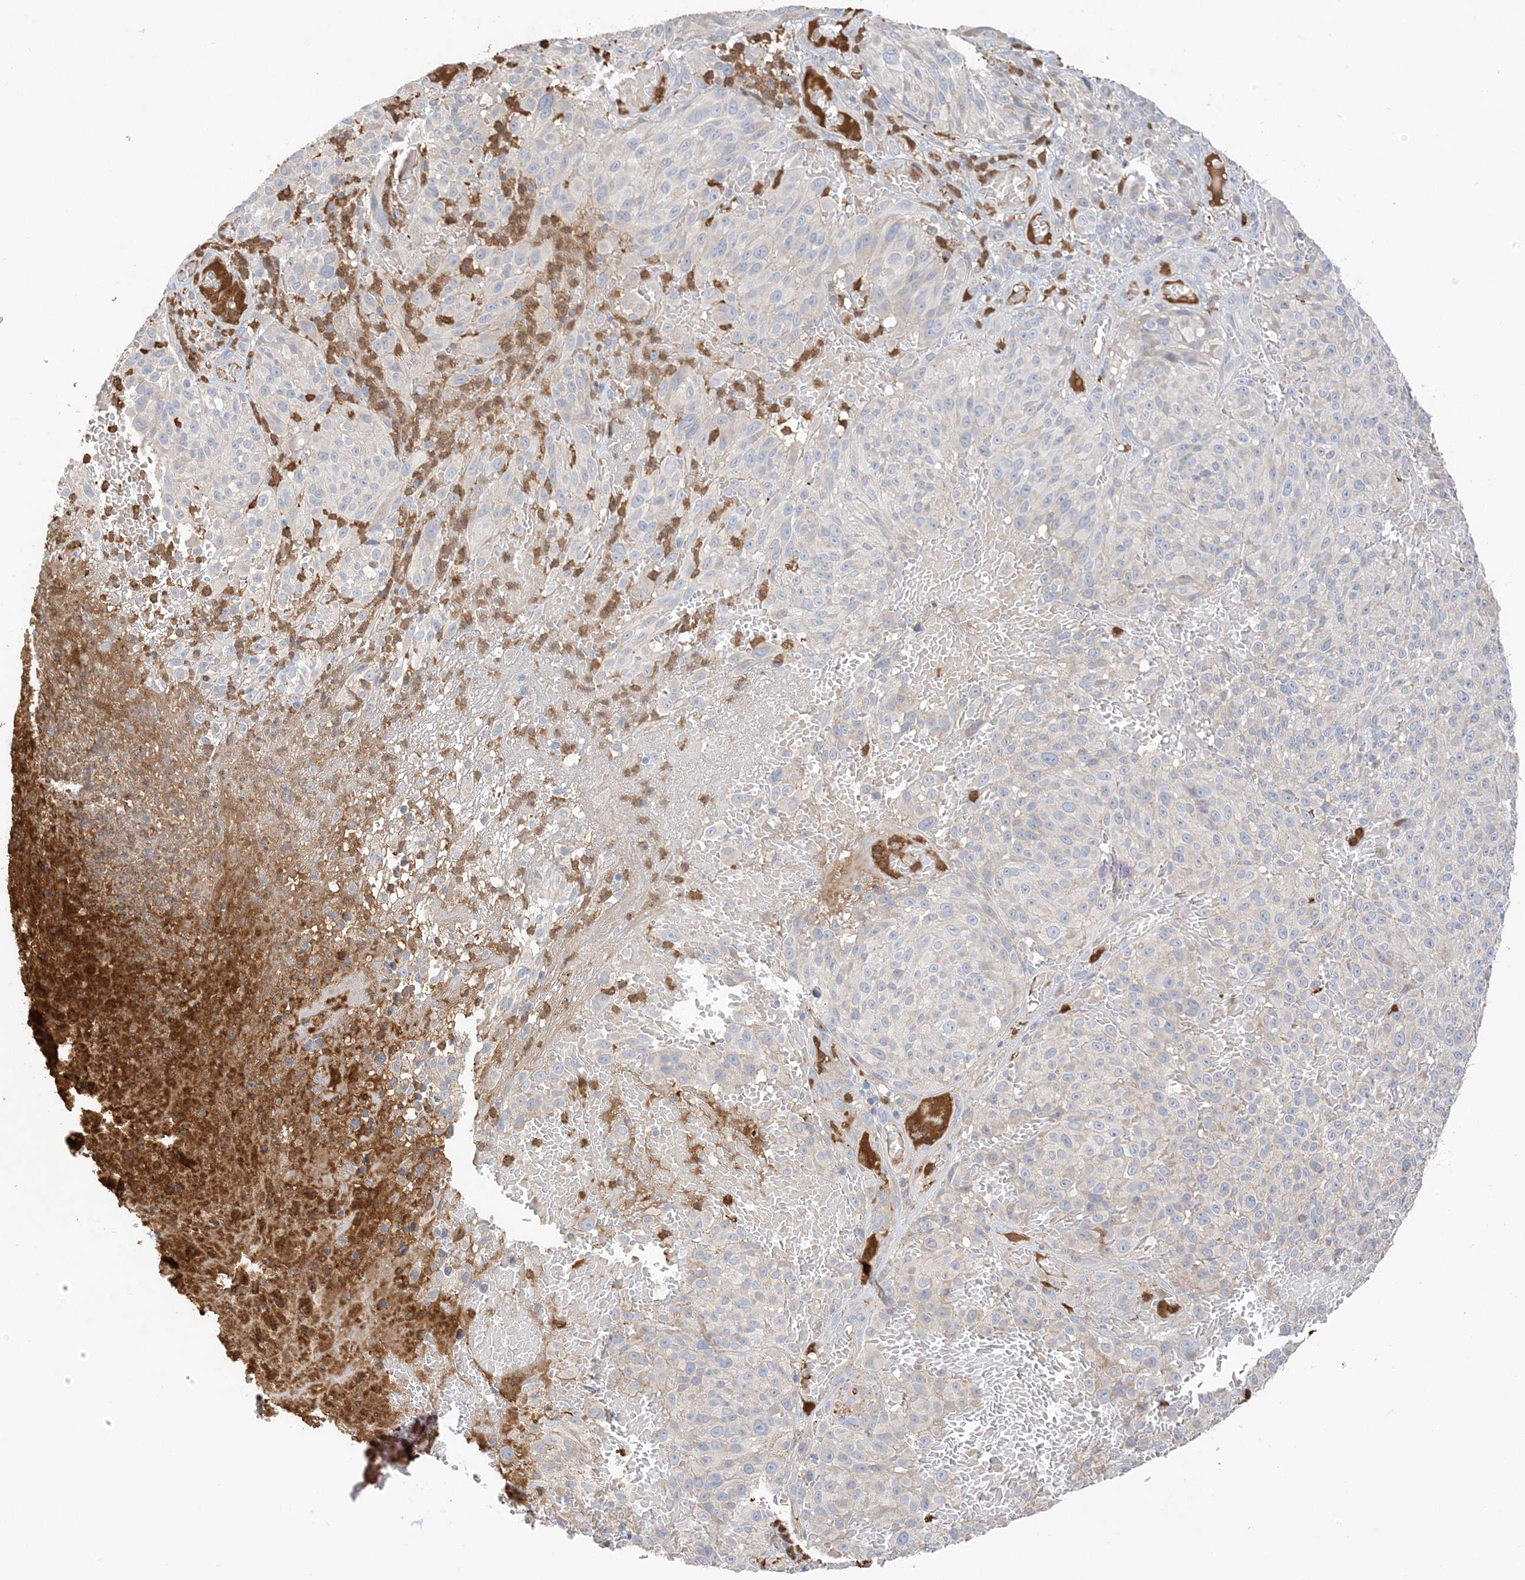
{"staining": {"intensity": "negative", "quantity": "none", "location": "none"}, "tissue": "melanoma", "cell_type": "Tumor cells", "image_type": "cancer", "snomed": [{"axis": "morphology", "description": "Malignant melanoma, NOS"}, {"axis": "topography", "description": "Skin"}], "caption": "Immunohistochemistry of malignant melanoma displays no positivity in tumor cells.", "gene": "DPP9", "patient": {"sex": "male", "age": 83}}